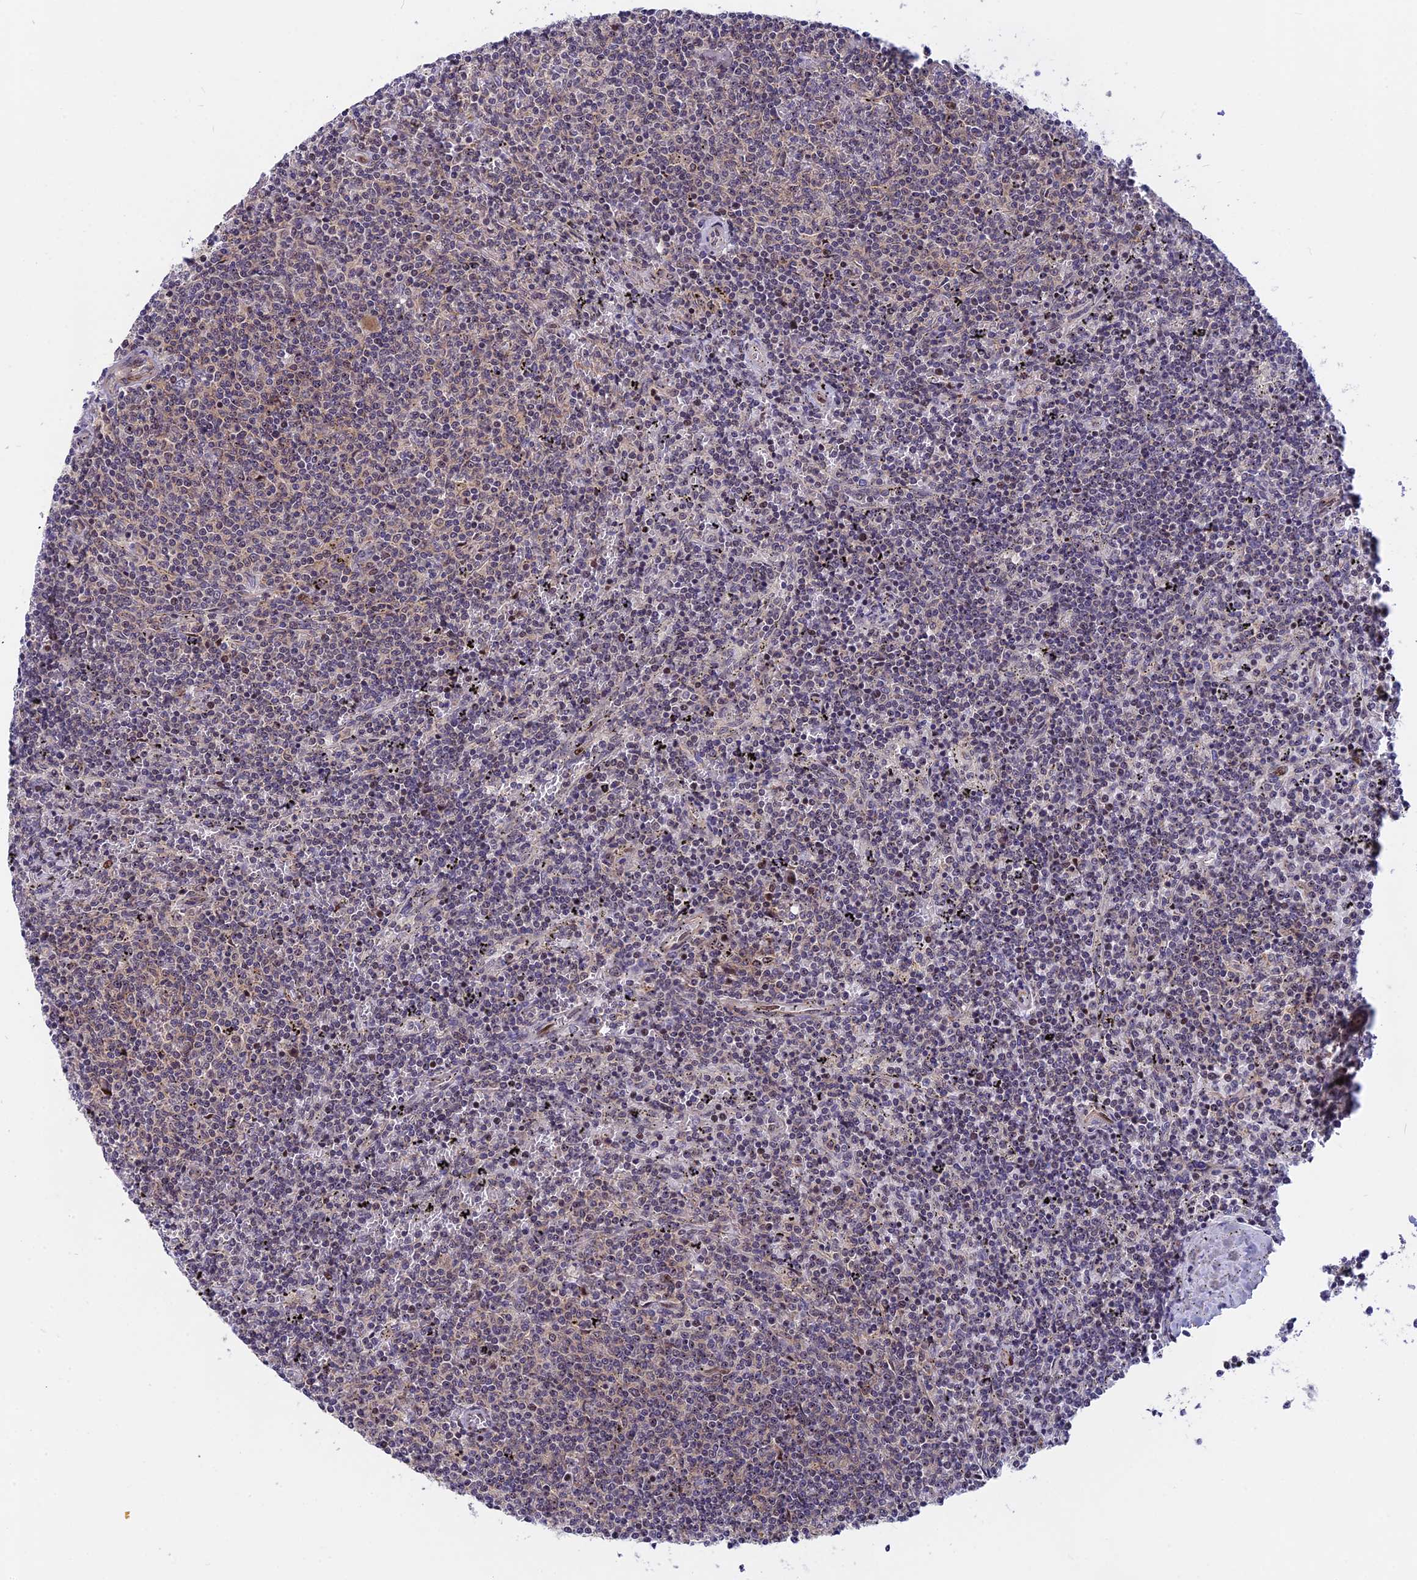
{"staining": {"intensity": "negative", "quantity": "none", "location": "none"}, "tissue": "lymphoma", "cell_type": "Tumor cells", "image_type": "cancer", "snomed": [{"axis": "morphology", "description": "Malignant lymphoma, non-Hodgkin's type, Low grade"}, {"axis": "topography", "description": "Spleen"}], "caption": "This is an IHC micrograph of lymphoma. There is no staining in tumor cells.", "gene": "ANKRD34B", "patient": {"sex": "female", "age": 50}}